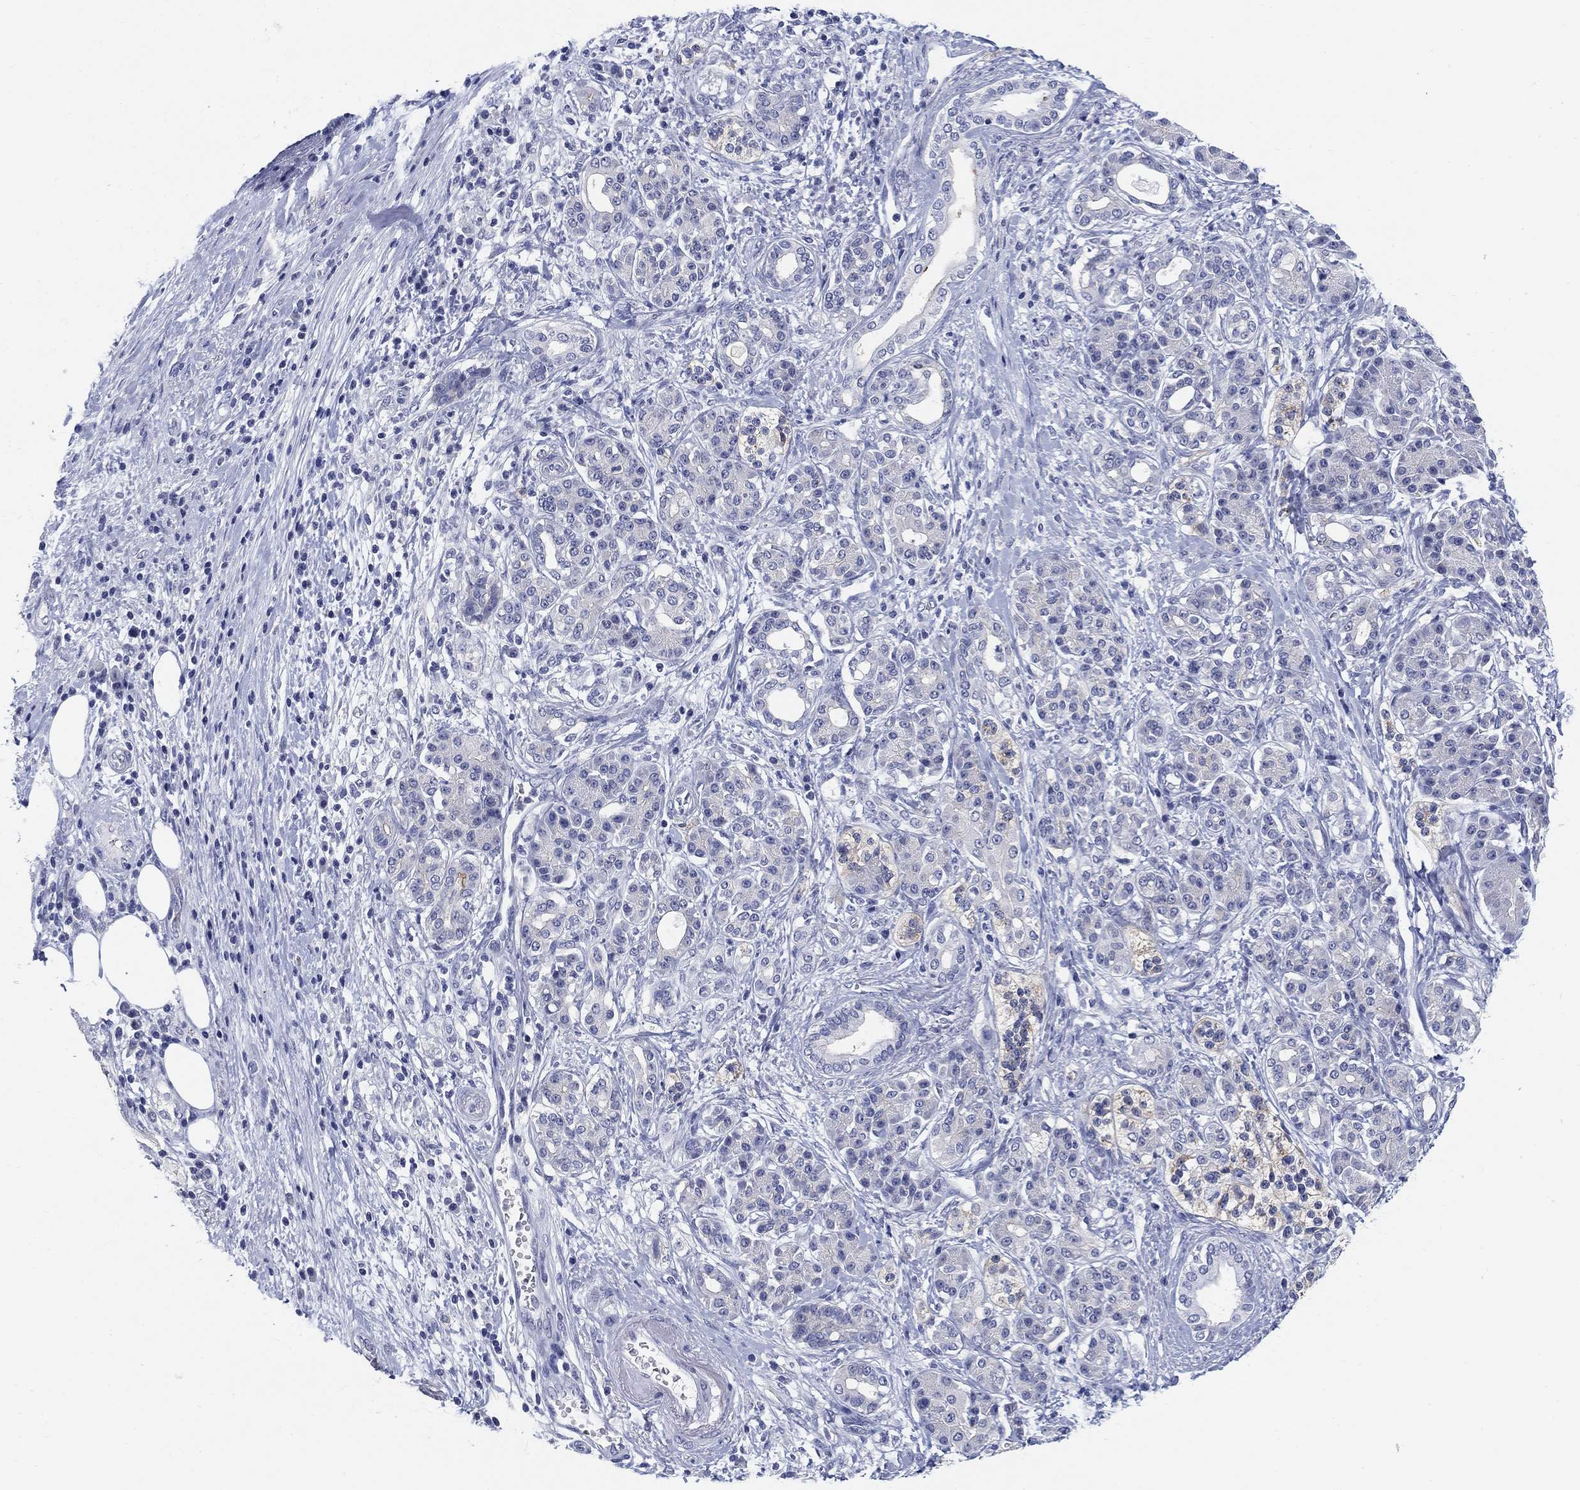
{"staining": {"intensity": "negative", "quantity": "none", "location": "none"}, "tissue": "pancreatic cancer", "cell_type": "Tumor cells", "image_type": "cancer", "snomed": [{"axis": "morphology", "description": "Adenocarcinoma, NOS"}, {"axis": "topography", "description": "Pancreas"}], "caption": "Protein analysis of pancreatic cancer (adenocarcinoma) displays no significant expression in tumor cells.", "gene": "CLUL1", "patient": {"sex": "female", "age": 73}}